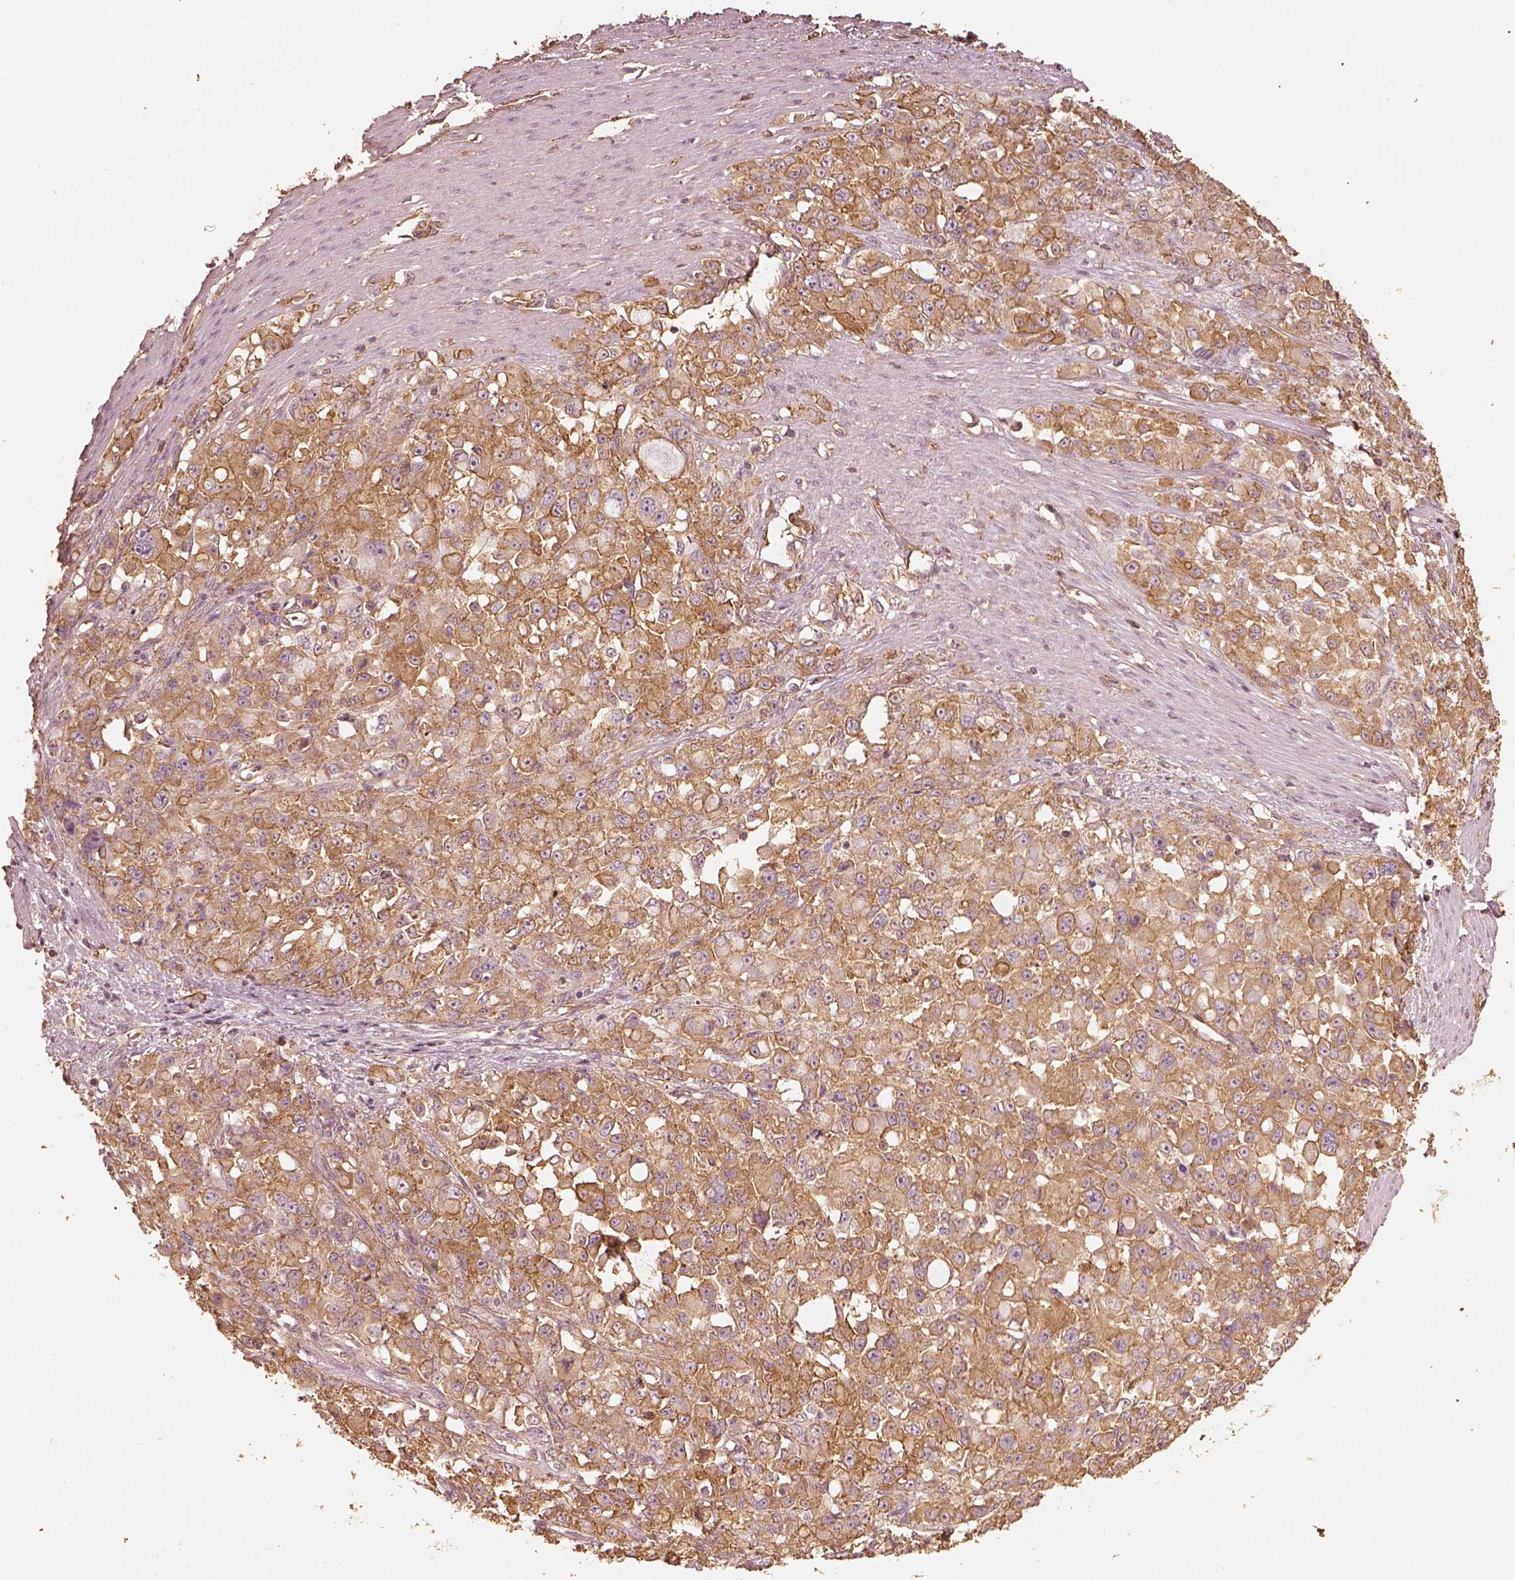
{"staining": {"intensity": "moderate", "quantity": ">75%", "location": "cytoplasmic/membranous"}, "tissue": "stomach cancer", "cell_type": "Tumor cells", "image_type": "cancer", "snomed": [{"axis": "morphology", "description": "Adenocarcinoma, NOS"}, {"axis": "topography", "description": "Stomach"}], "caption": "Moderate cytoplasmic/membranous positivity is appreciated in about >75% of tumor cells in stomach cancer (adenocarcinoma). Using DAB (3,3'-diaminobenzidine) (brown) and hematoxylin (blue) stains, captured at high magnification using brightfield microscopy.", "gene": "WDR7", "patient": {"sex": "female", "age": 76}}